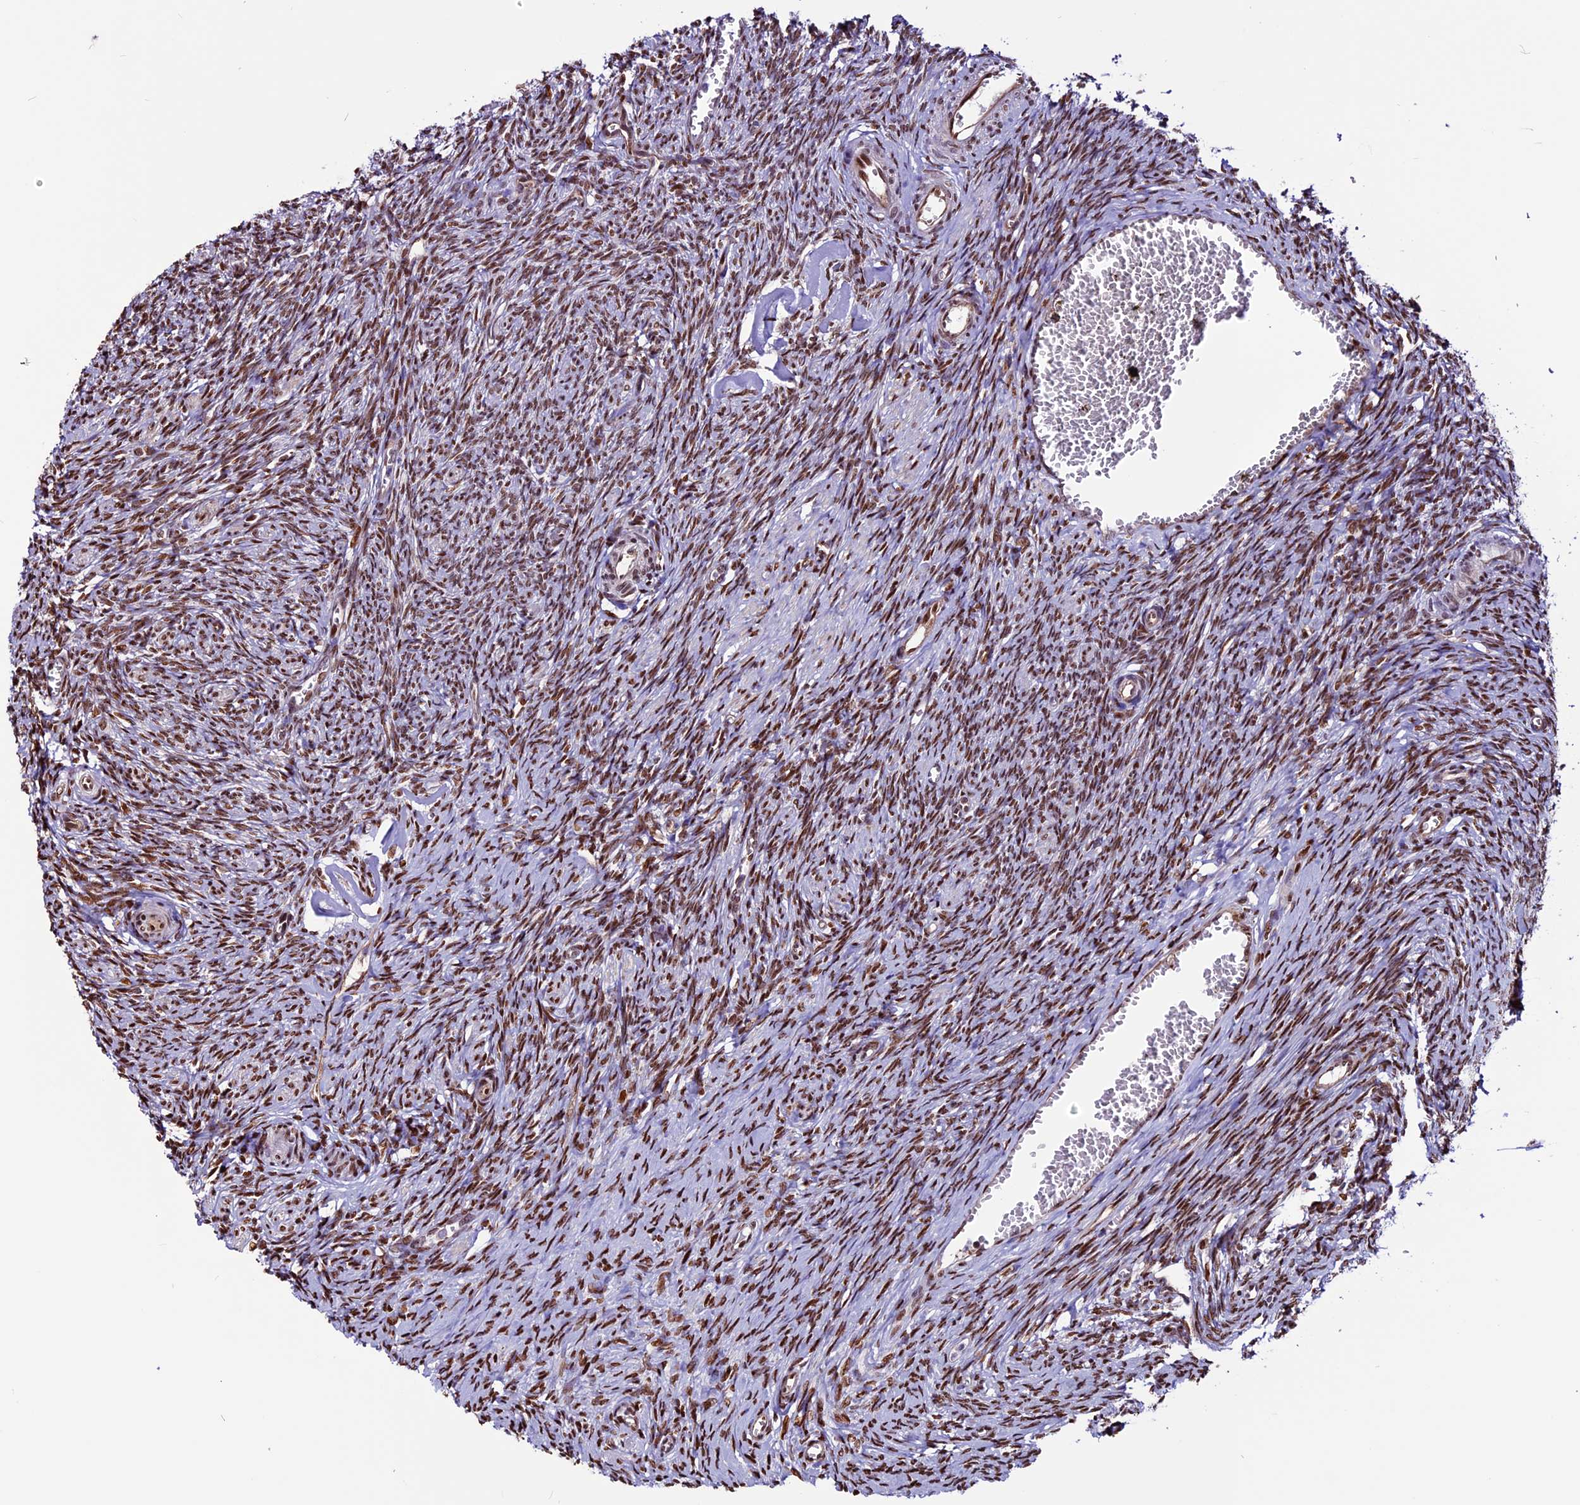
{"staining": {"intensity": "moderate", "quantity": ">75%", "location": "nuclear"}, "tissue": "ovary", "cell_type": "Ovarian stroma cells", "image_type": "normal", "snomed": [{"axis": "morphology", "description": "Normal tissue, NOS"}, {"axis": "topography", "description": "Ovary"}], "caption": "A medium amount of moderate nuclear staining is present in approximately >75% of ovarian stroma cells in benign ovary.", "gene": "RINL", "patient": {"sex": "female", "age": 44}}